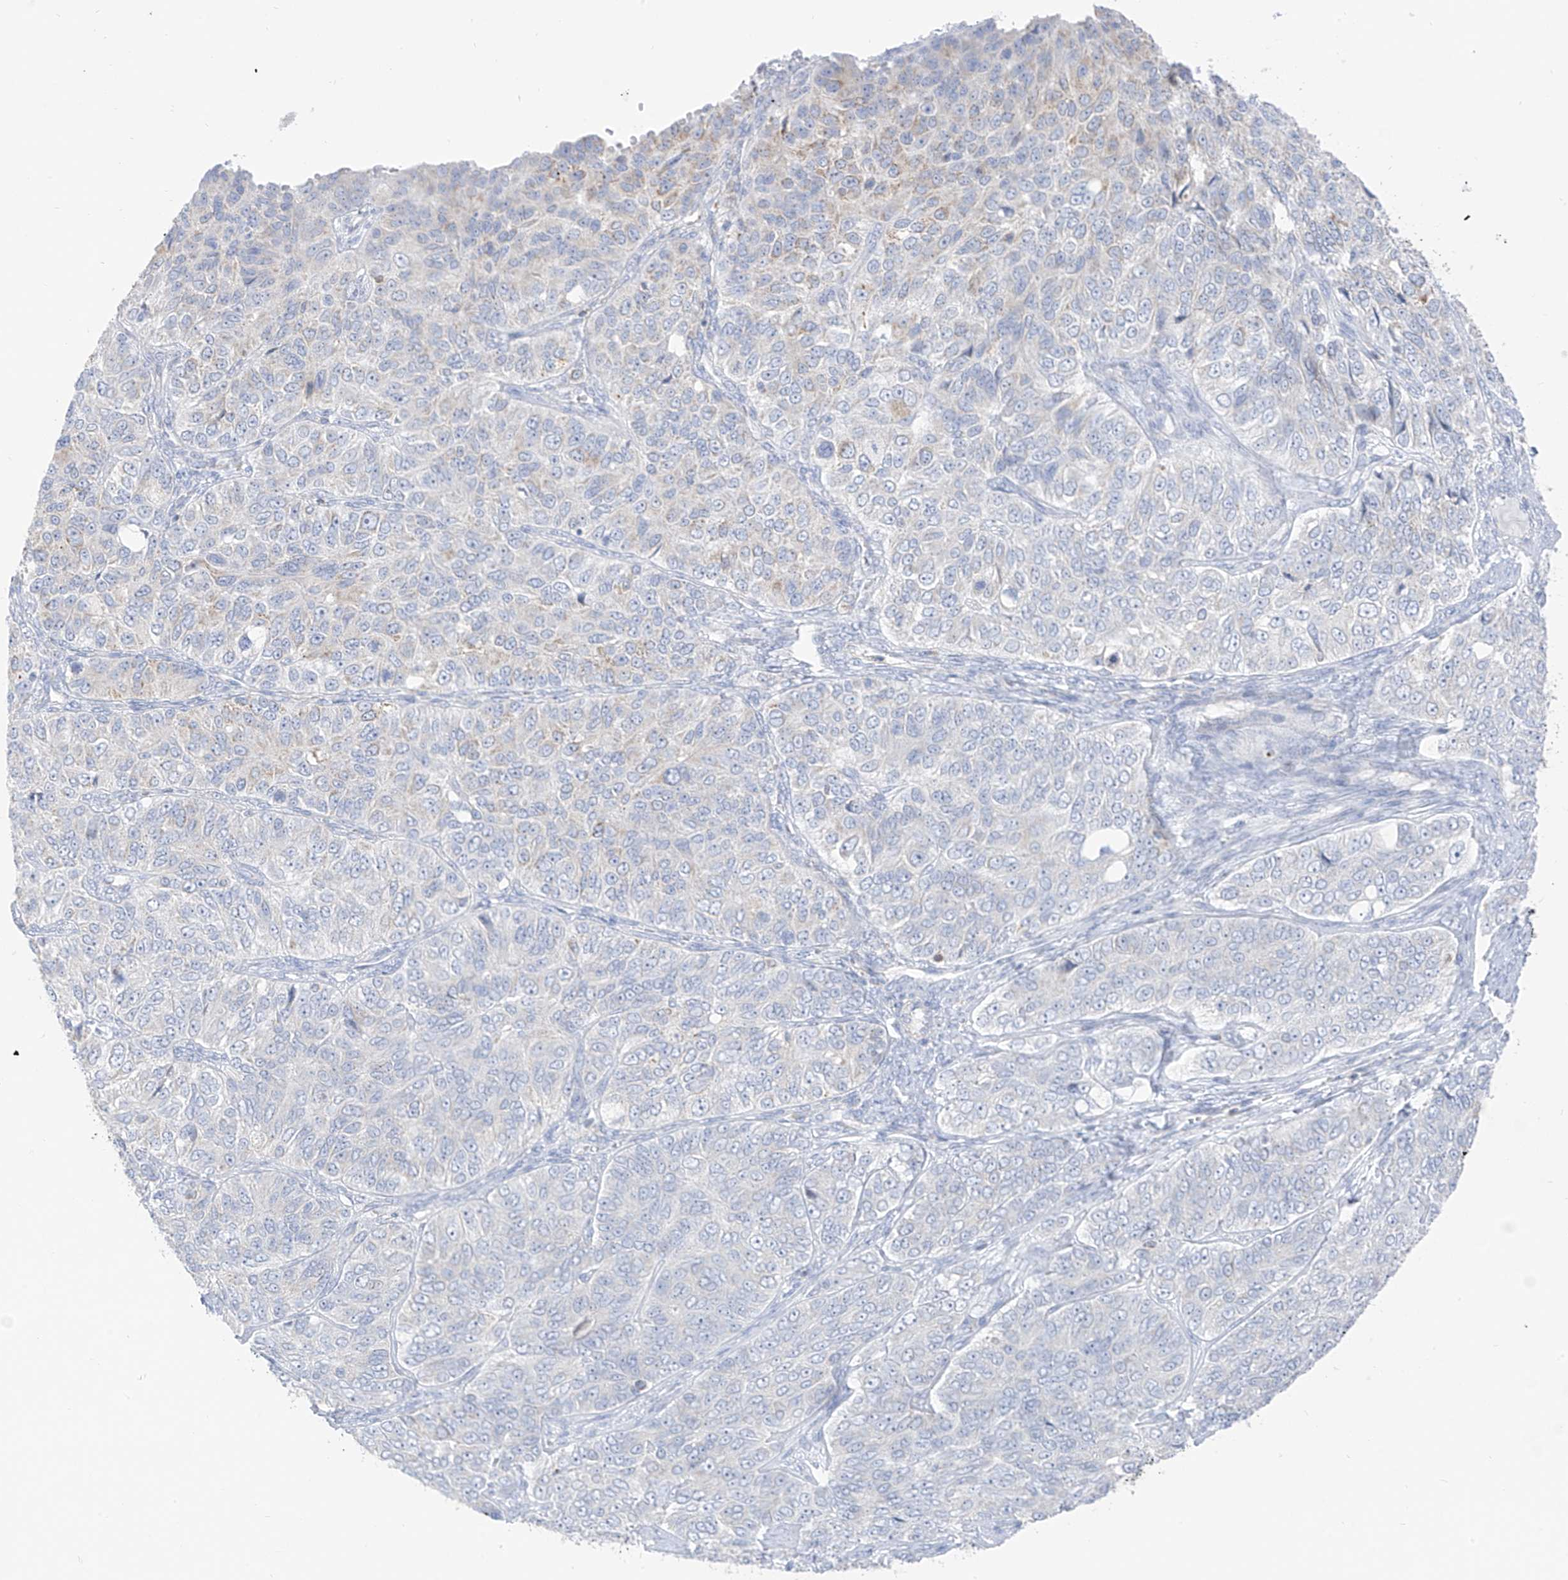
{"staining": {"intensity": "negative", "quantity": "none", "location": "none"}, "tissue": "ovarian cancer", "cell_type": "Tumor cells", "image_type": "cancer", "snomed": [{"axis": "morphology", "description": "Carcinoma, endometroid"}, {"axis": "topography", "description": "Ovary"}], "caption": "Tumor cells are negative for protein expression in human ovarian endometroid carcinoma. The staining was performed using DAB (3,3'-diaminobenzidine) to visualize the protein expression in brown, while the nuclei were stained in blue with hematoxylin (Magnification: 20x).", "gene": "ETHE1", "patient": {"sex": "female", "age": 51}}